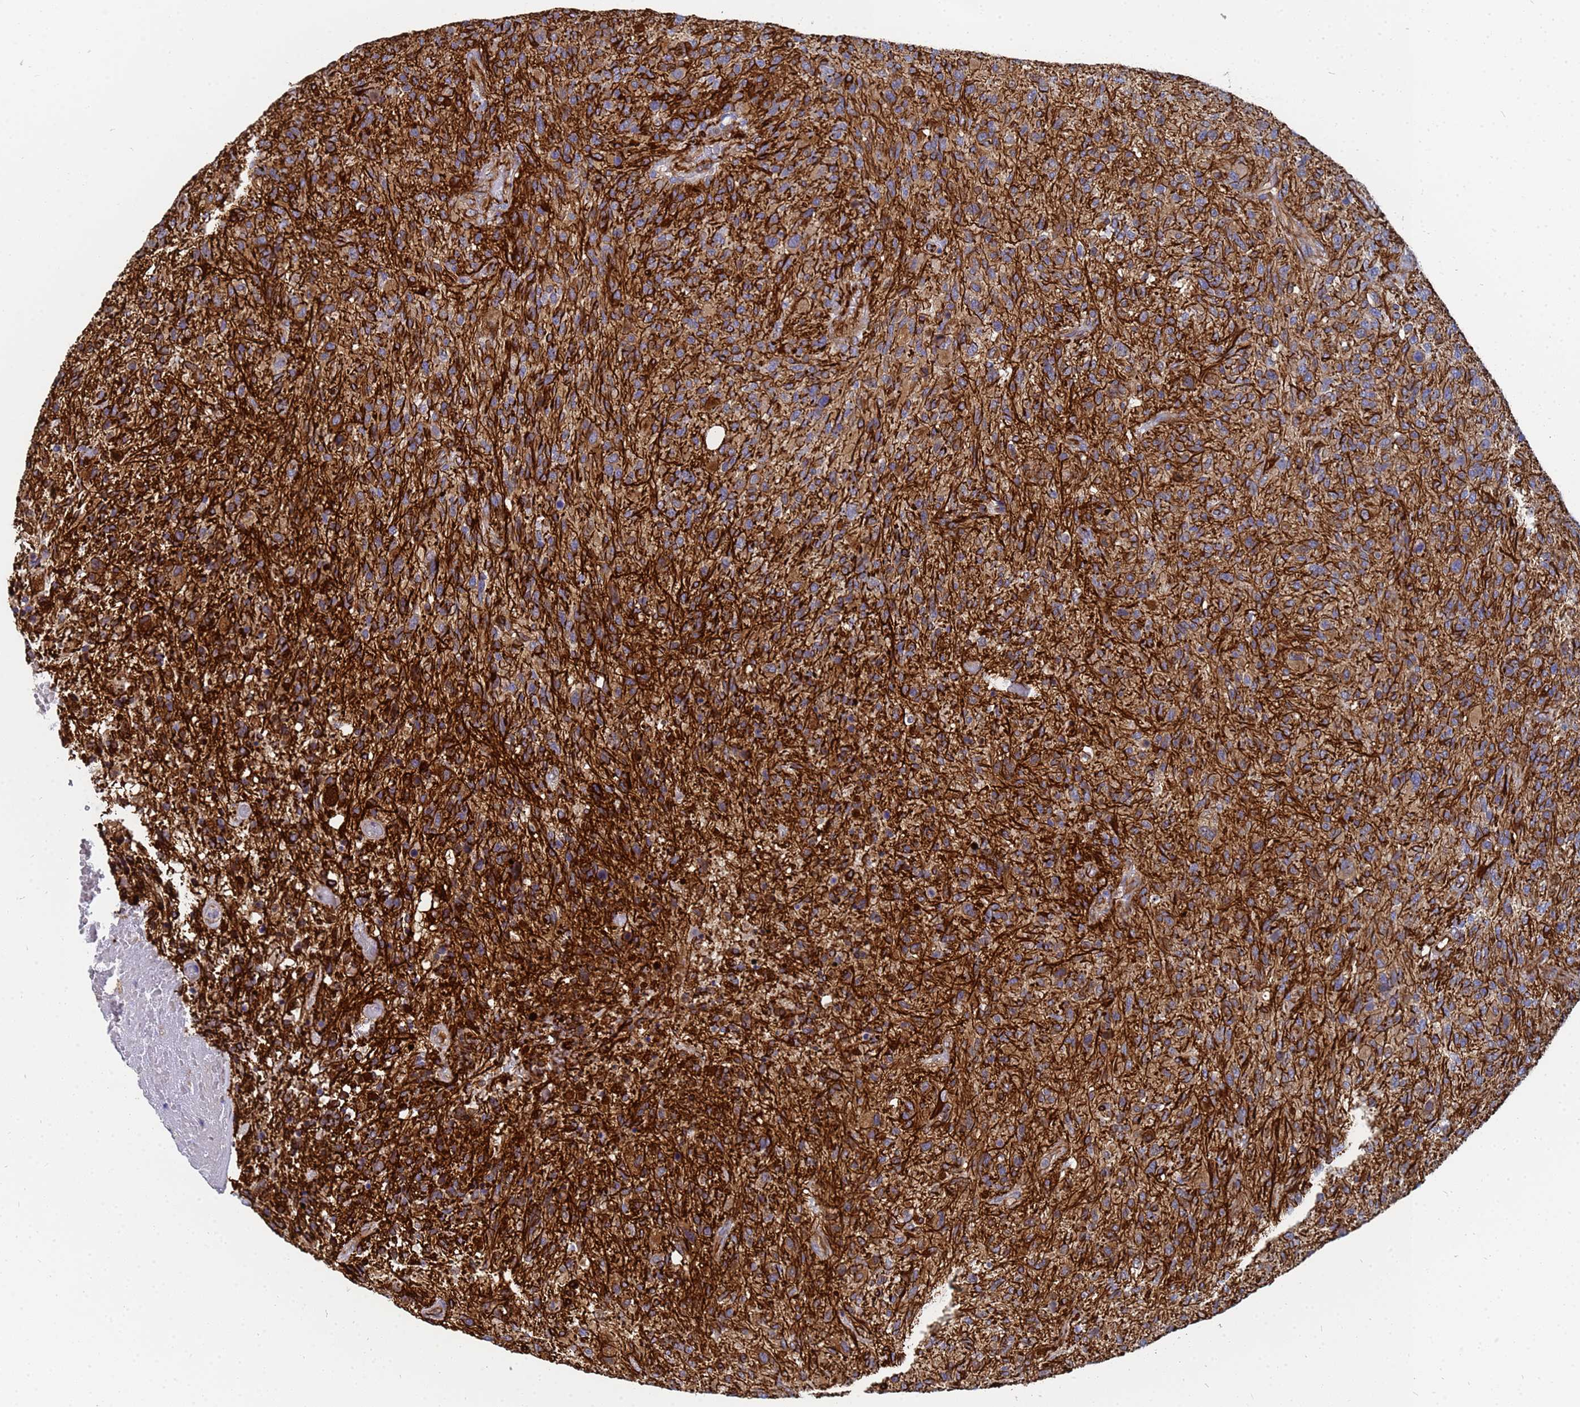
{"staining": {"intensity": "weak", "quantity": ">75%", "location": "cytoplasmic/membranous"}, "tissue": "glioma", "cell_type": "Tumor cells", "image_type": "cancer", "snomed": [{"axis": "morphology", "description": "Glioma, malignant, High grade"}, {"axis": "topography", "description": "Brain"}], "caption": "An image showing weak cytoplasmic/membranous expression in approximately >75% of tumor cells in glioma, as visualized by brown immunohistochemical staining.", "gene": "SYT13", "patient": {"sex": "male", "age": 47}}